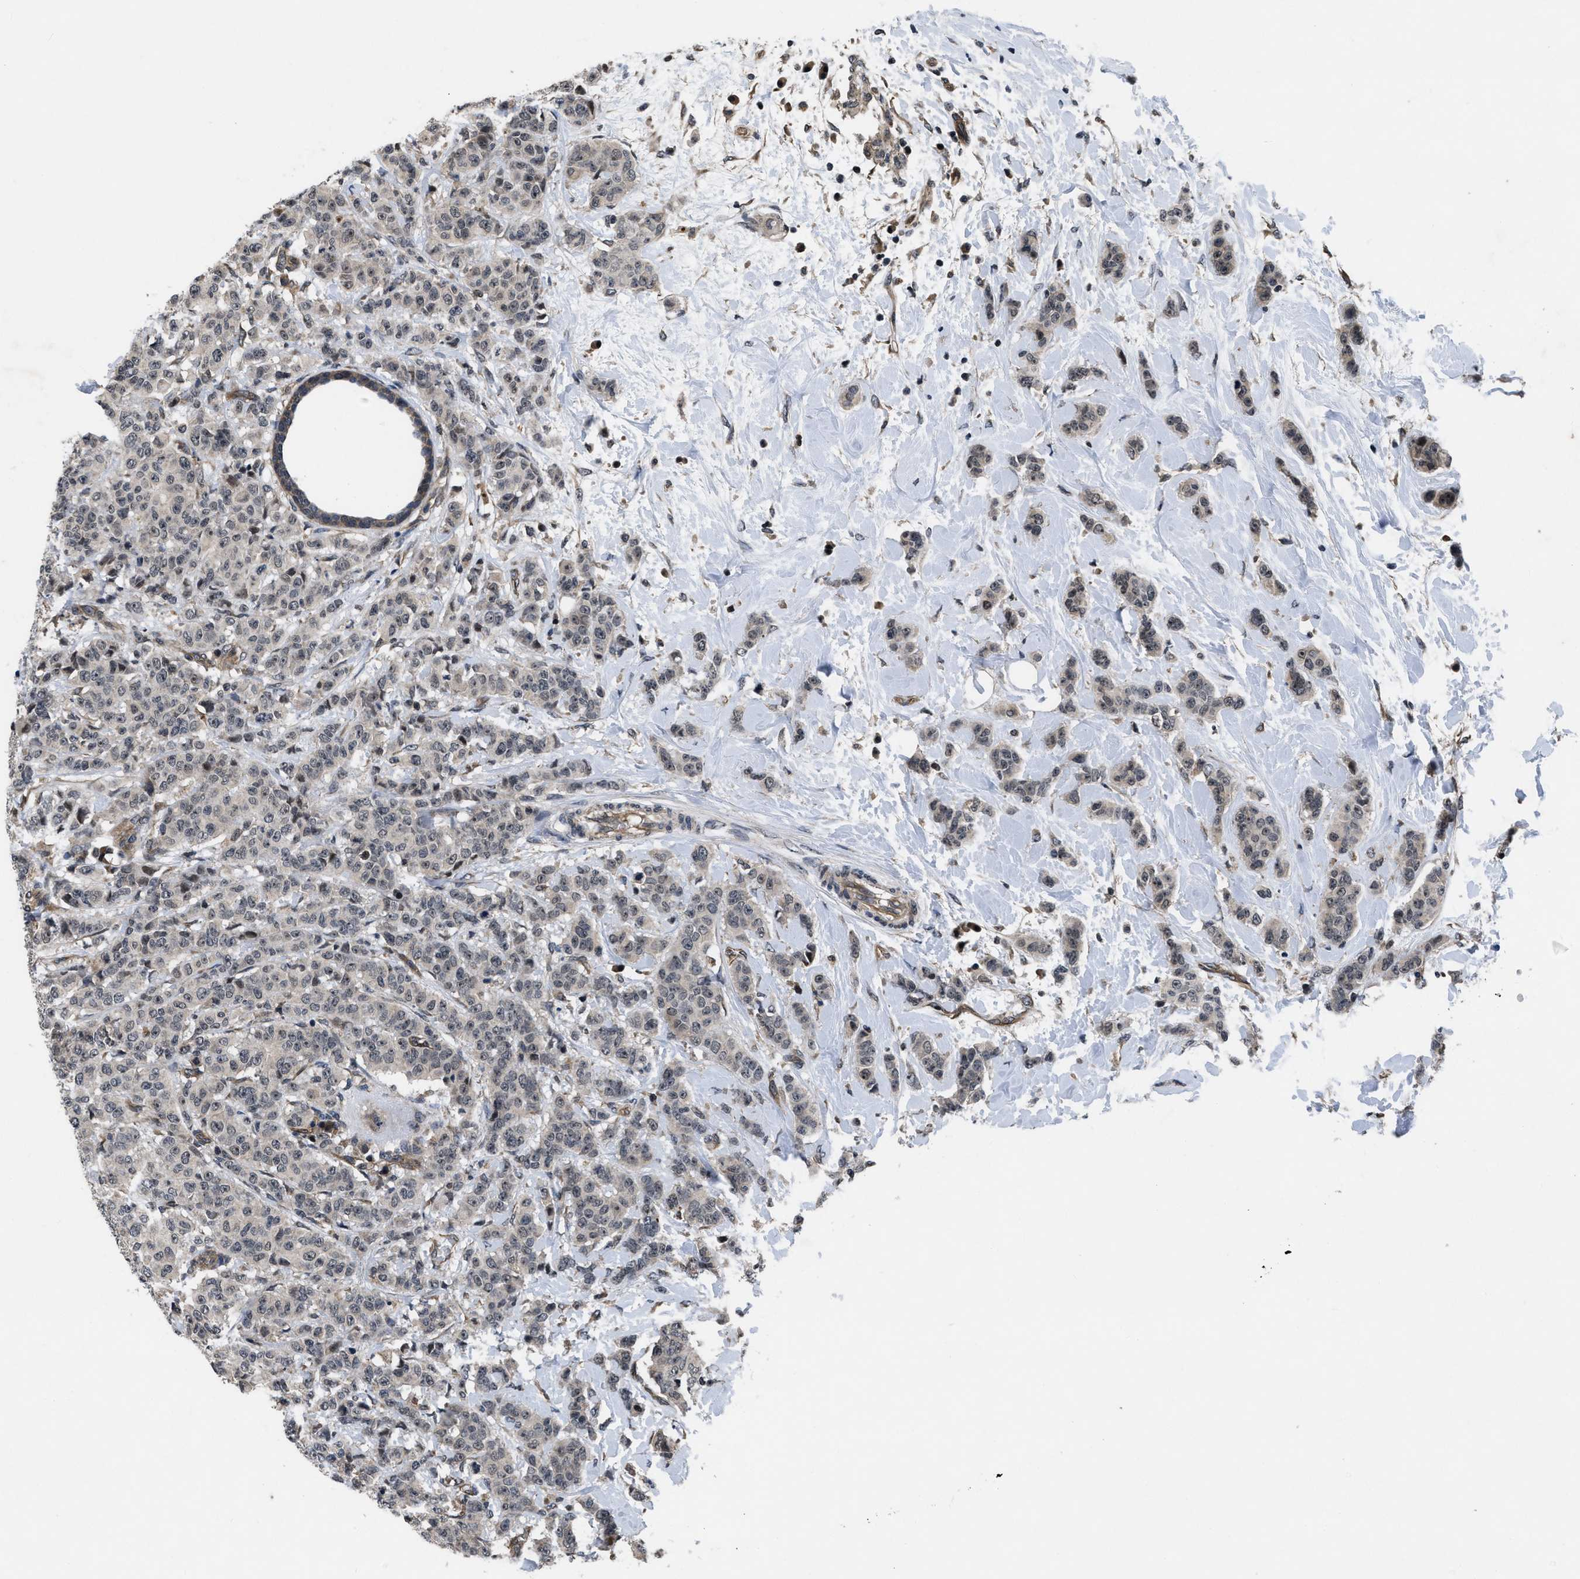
{"staining": {"intensity": "weak", "quantity": "25%-75%", "location": "cytoplasmic/membranous"}, "tissue": "breast cancer", "cell_type": "Tumor cells", "image_type": "cancer", "snomed": [{"axis": "morphology", "description": "Normal tissue, NOS"}, {"axis": "morphology", "description": "Duct carcinoma"}, {"axis": "topography", "description": "Breast"}], "caption": "An image of intraductal carcinoma (breast) stained for a protein displays weak cytoplasmic/membranous brown staining in tumor cells.", "gene": "DNAJC14", "patient": {"sex": "female", "age": 40}}